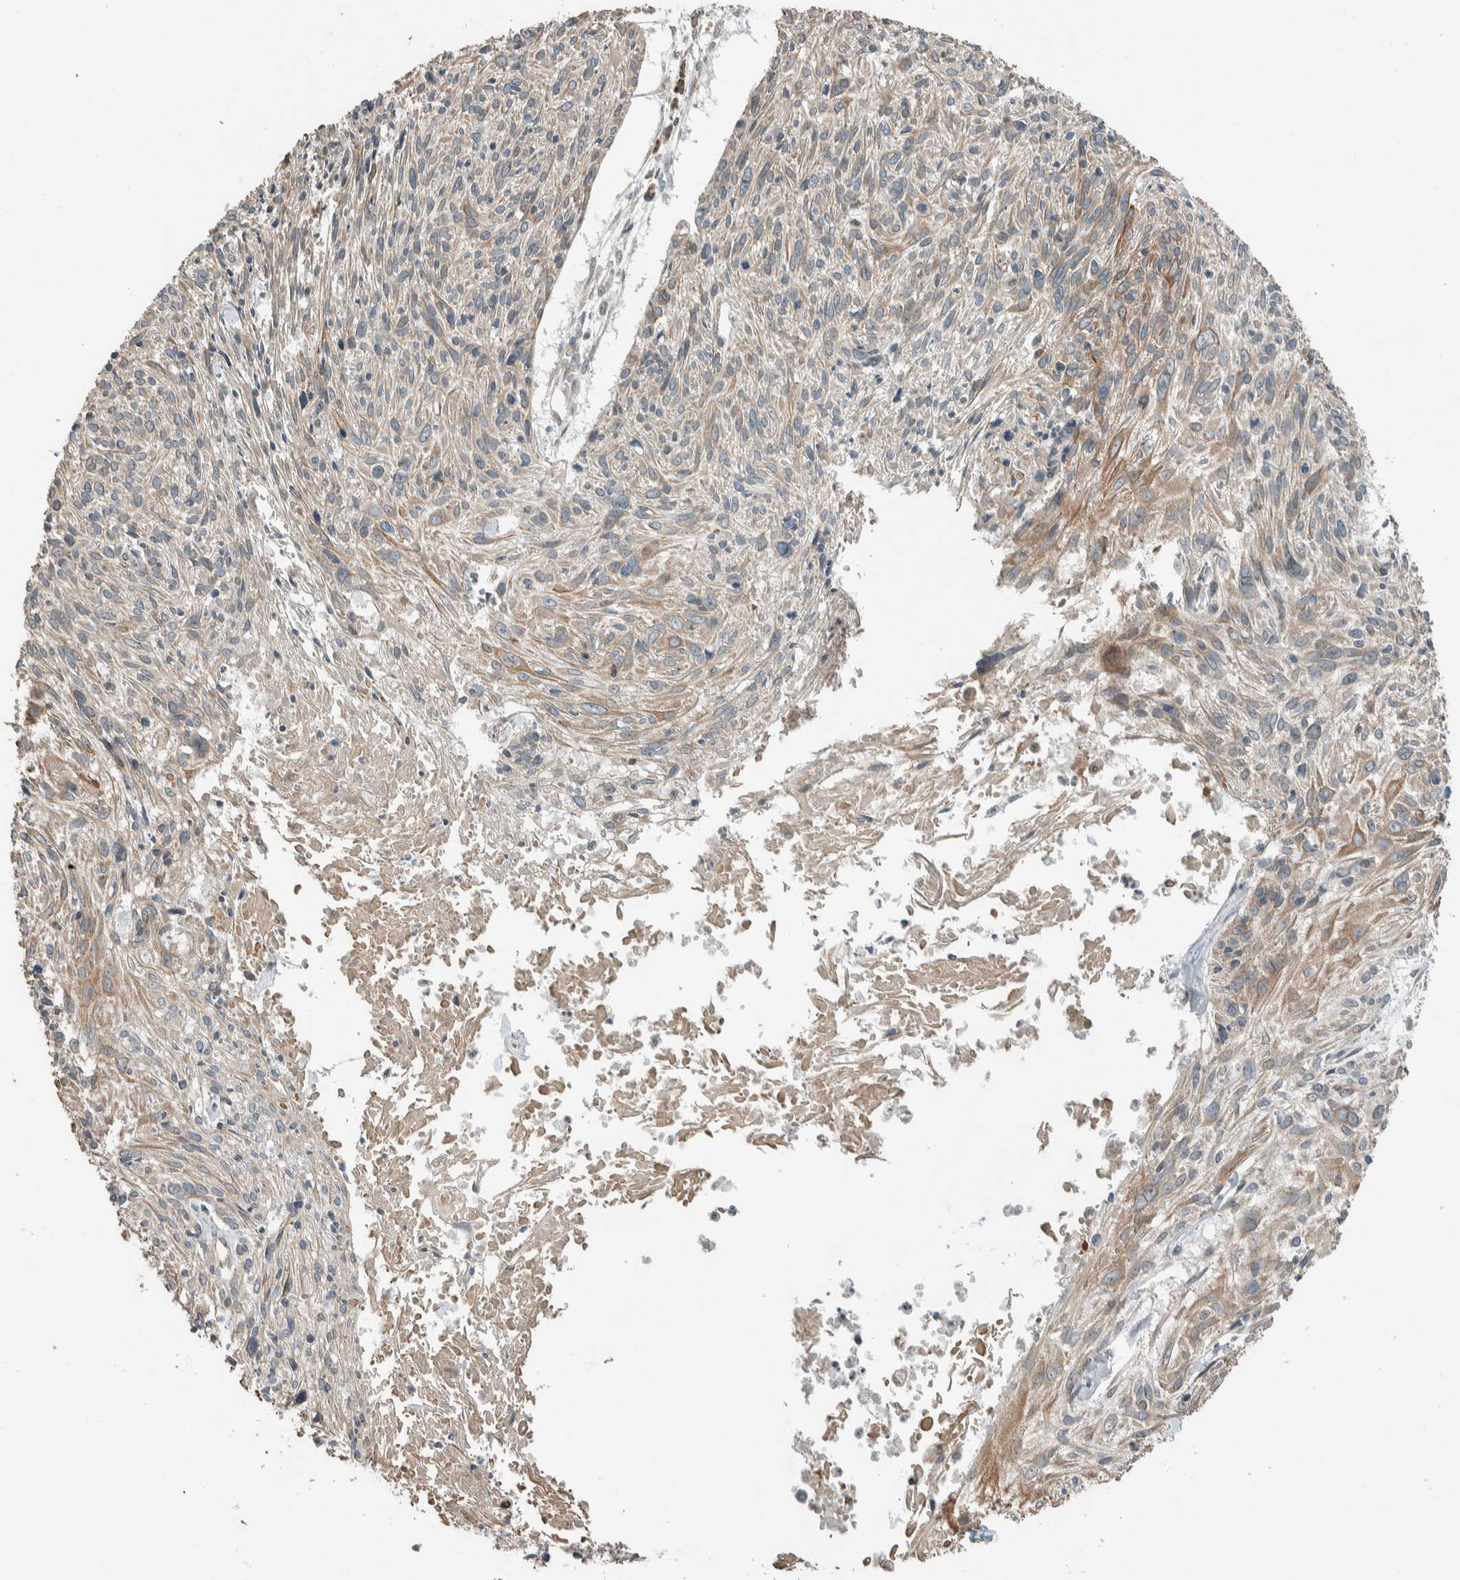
{"staining": {"intensity": "weak", "quantity": ">75%", "location": "cytoplasmic/membranous"}, "tissue": "cervical cancer", "cell_type": "Tumor cells", "image_type": "cancer", "snomed": [{"axis": "morphology", "description": "Squamous cell carcinoma, NOS"}, {"axis": "topography", "description": "Cervix"}], "caption": "Human cervical cancer stained with a protein marker demonstrates weak staining in tumor cells.", "gene": "SEL1L", "patient": {"sex": "female", "age": 51}}